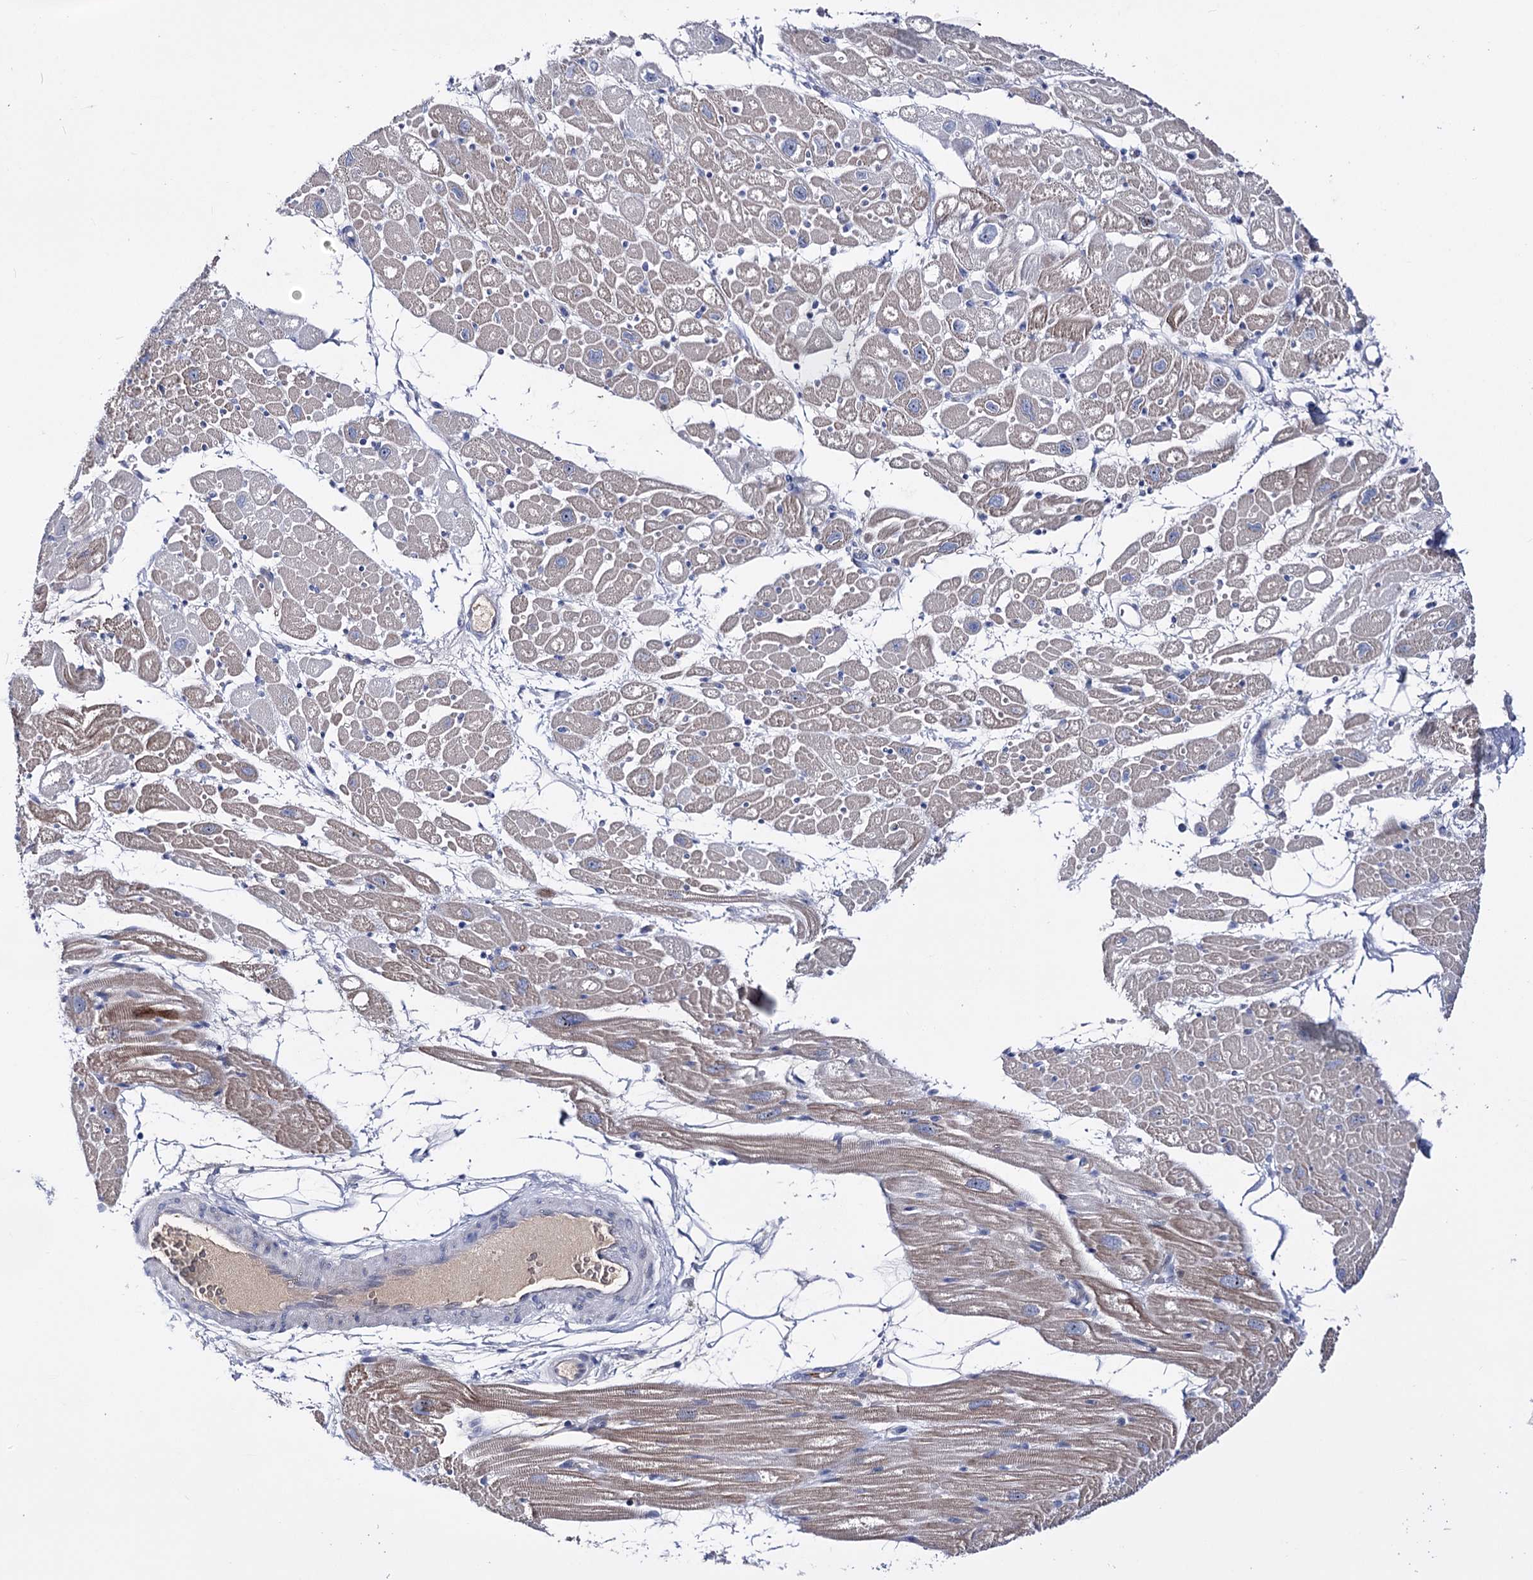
{"staining": {"intensity": "negative", "quantity": "none", "location": "none"}, "tissue": "heart muscle", "cell_type": "Cardiomyocytes", "image_type": "normal", "snomed": [{"axis": "morphology", "description": "Normal tissue, NOS"}, {"axis": "topography", "description": "Heart"}], "caption": "This is an immunohistochemistry photomicrograph of normal heart muscle. There is no expression in cardiomyocytes.", "gene": "PCGF5", "patient": {"sex": "male", "age": 50}}